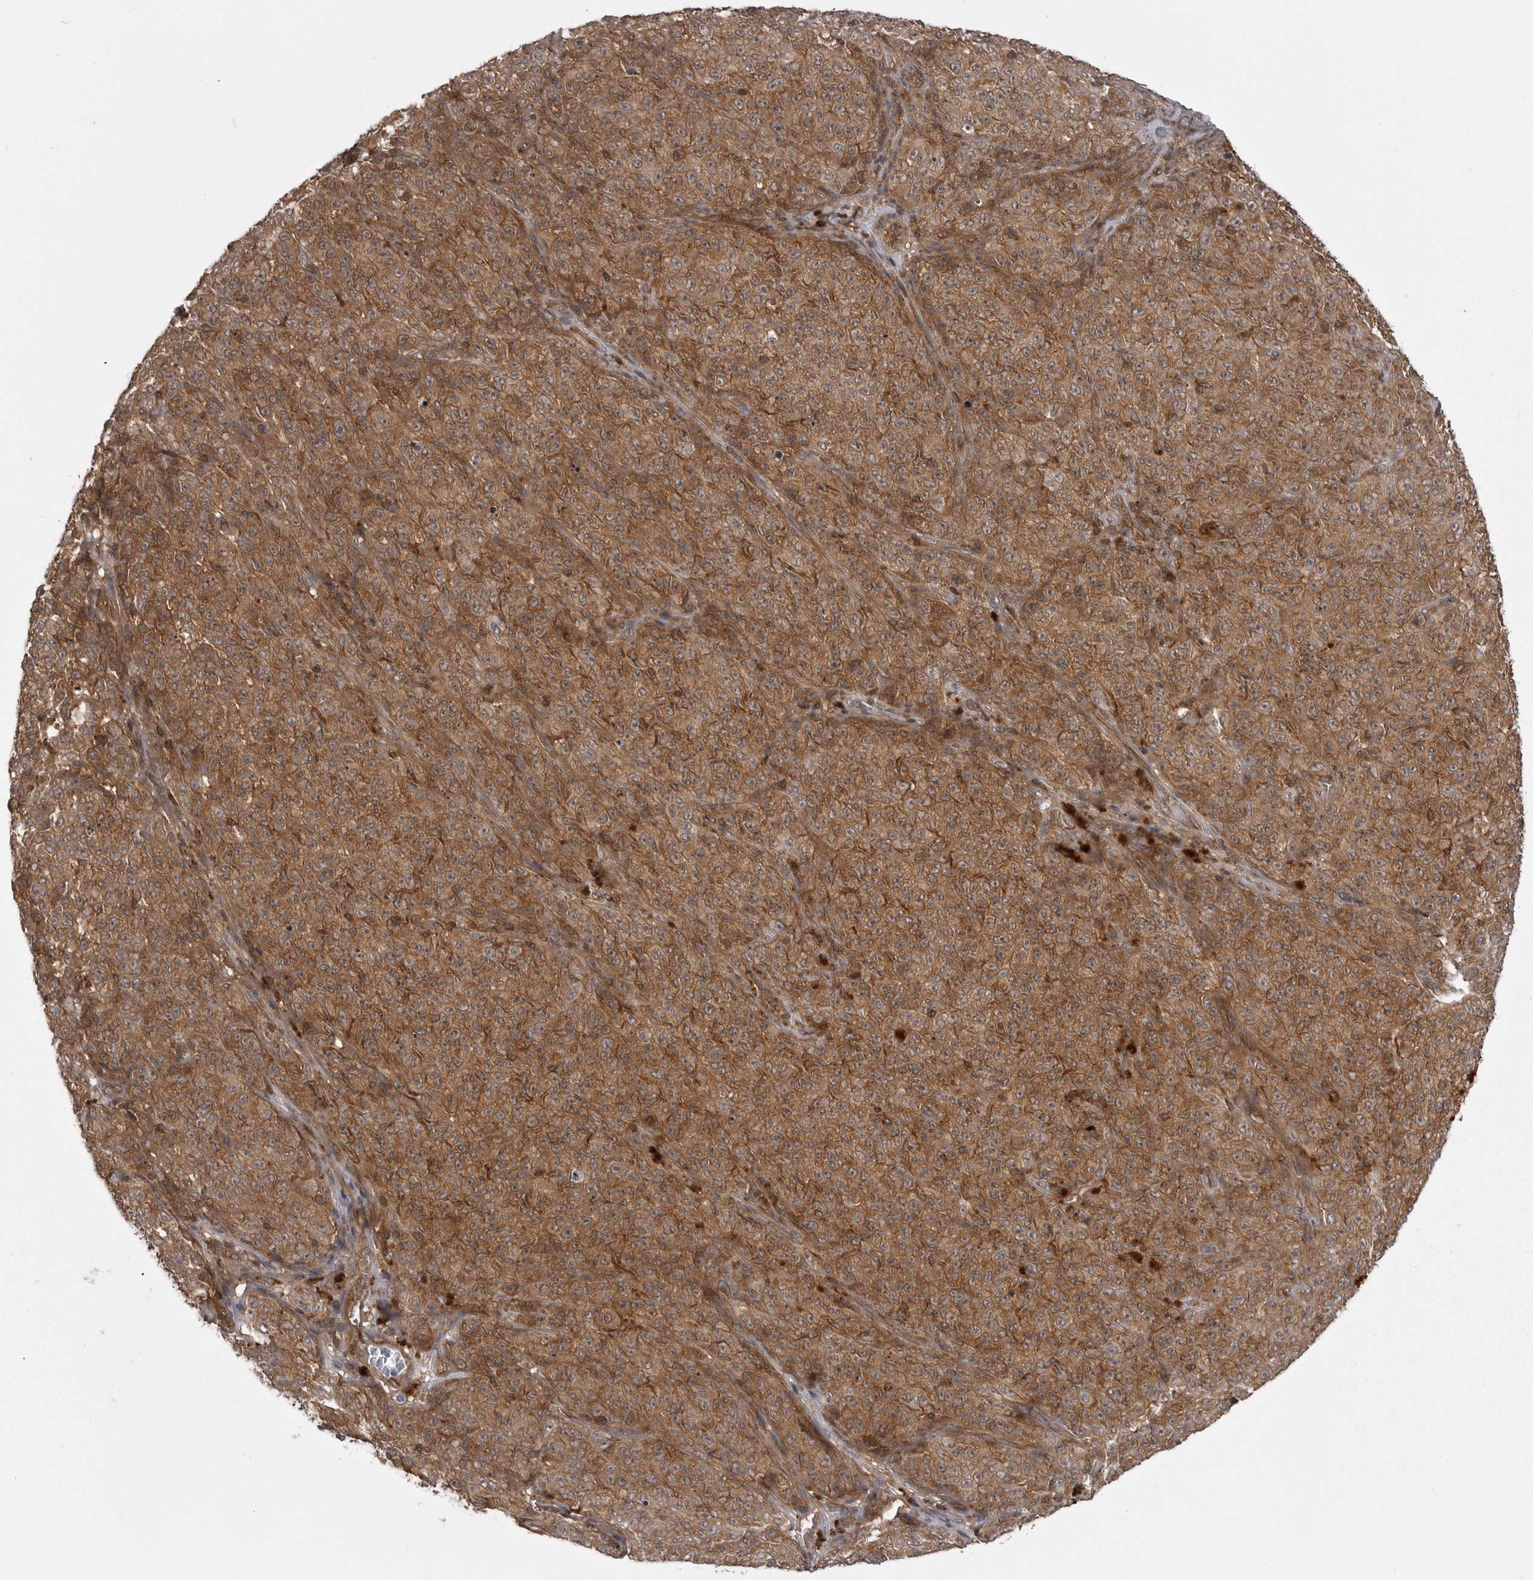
{"staining": {"intensity": "strong", "quantity": ">75%", "location": "cytoplasmic/membranous"}, "tissue": "melanoma", "cell_type": "Tumor cells", "image_type": "cancer", "snomed": [{"axis": "morphology", "description": "Malignant melanoma, NOS"}, {"axis": "topography", "description": "Skin"}], "caption": "IHC staining of melanoma, which exhibits high levels of strong cytoplasmic/membranous positivity in about >75% of tumor cells indicating strong cytoplasmic/membranous protein expression. The staining was performed using DAB (brown) for protein detection and nuclei were counterstained in hematoxylin (blue).", "gene": "STK24", "patient": {"sex": "female", "age": 82}}